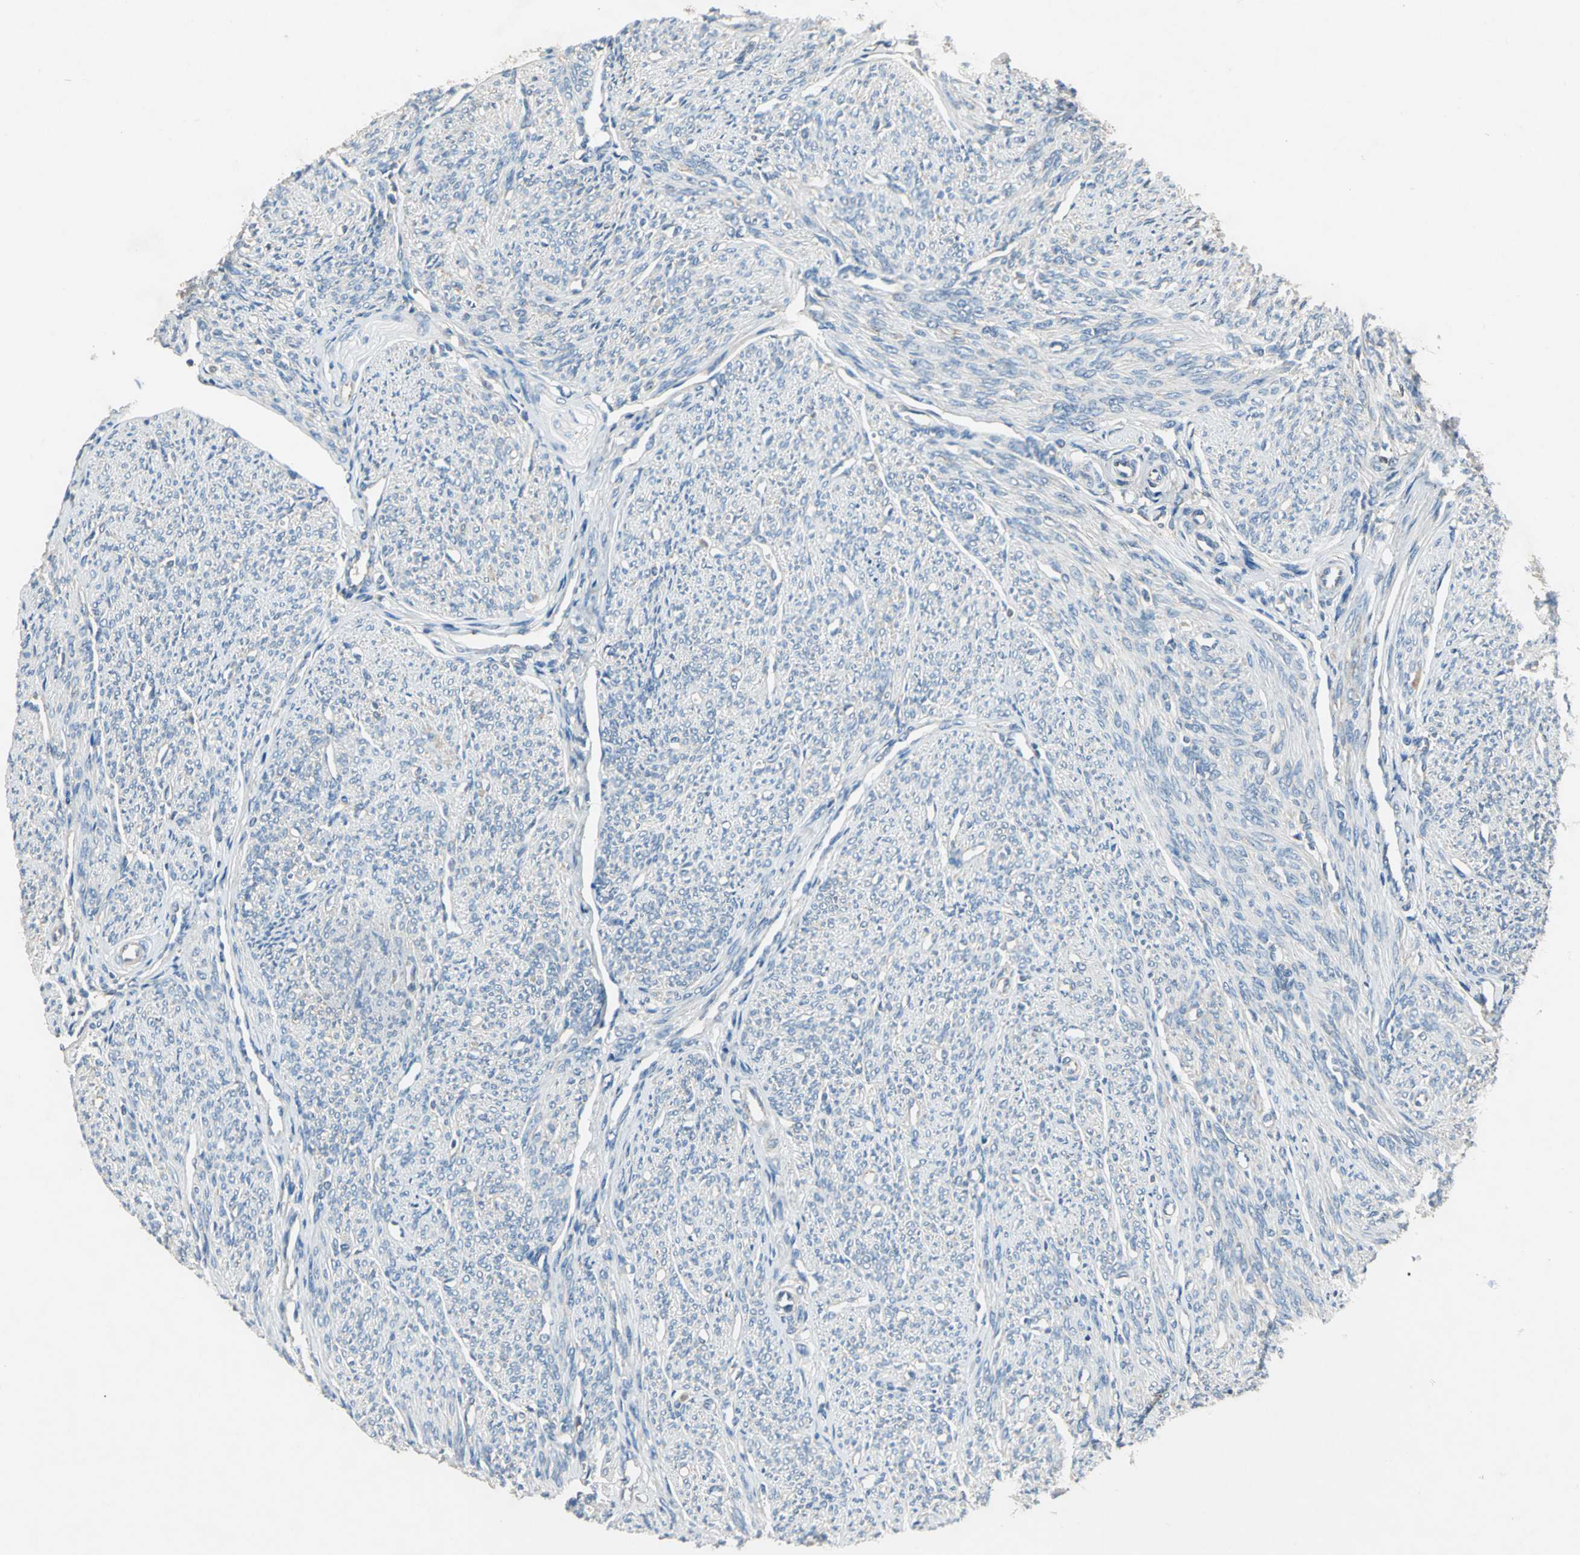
{"staining": {"intensity": "weak", "quantity": "25%-75%", "location": "cytoplasmic/membranous"}, "tissue": "smooth muscle", "cell_type": "Smooth muscle cells", "image_type": "normal", "snomed": [{"axis": "morphology", "description": "Normal tissue, NOS"}, {"axis": "topography", "description": "Smooth muscle"}], "caption": "Smooth muscle cells show low levels of weak cytoplasmic/membranous expression in about 25%-75% of cells in unremarkable human smooth muscle.", "gene": "HEPH", "patient": {"sex": "female", "age": 65}}